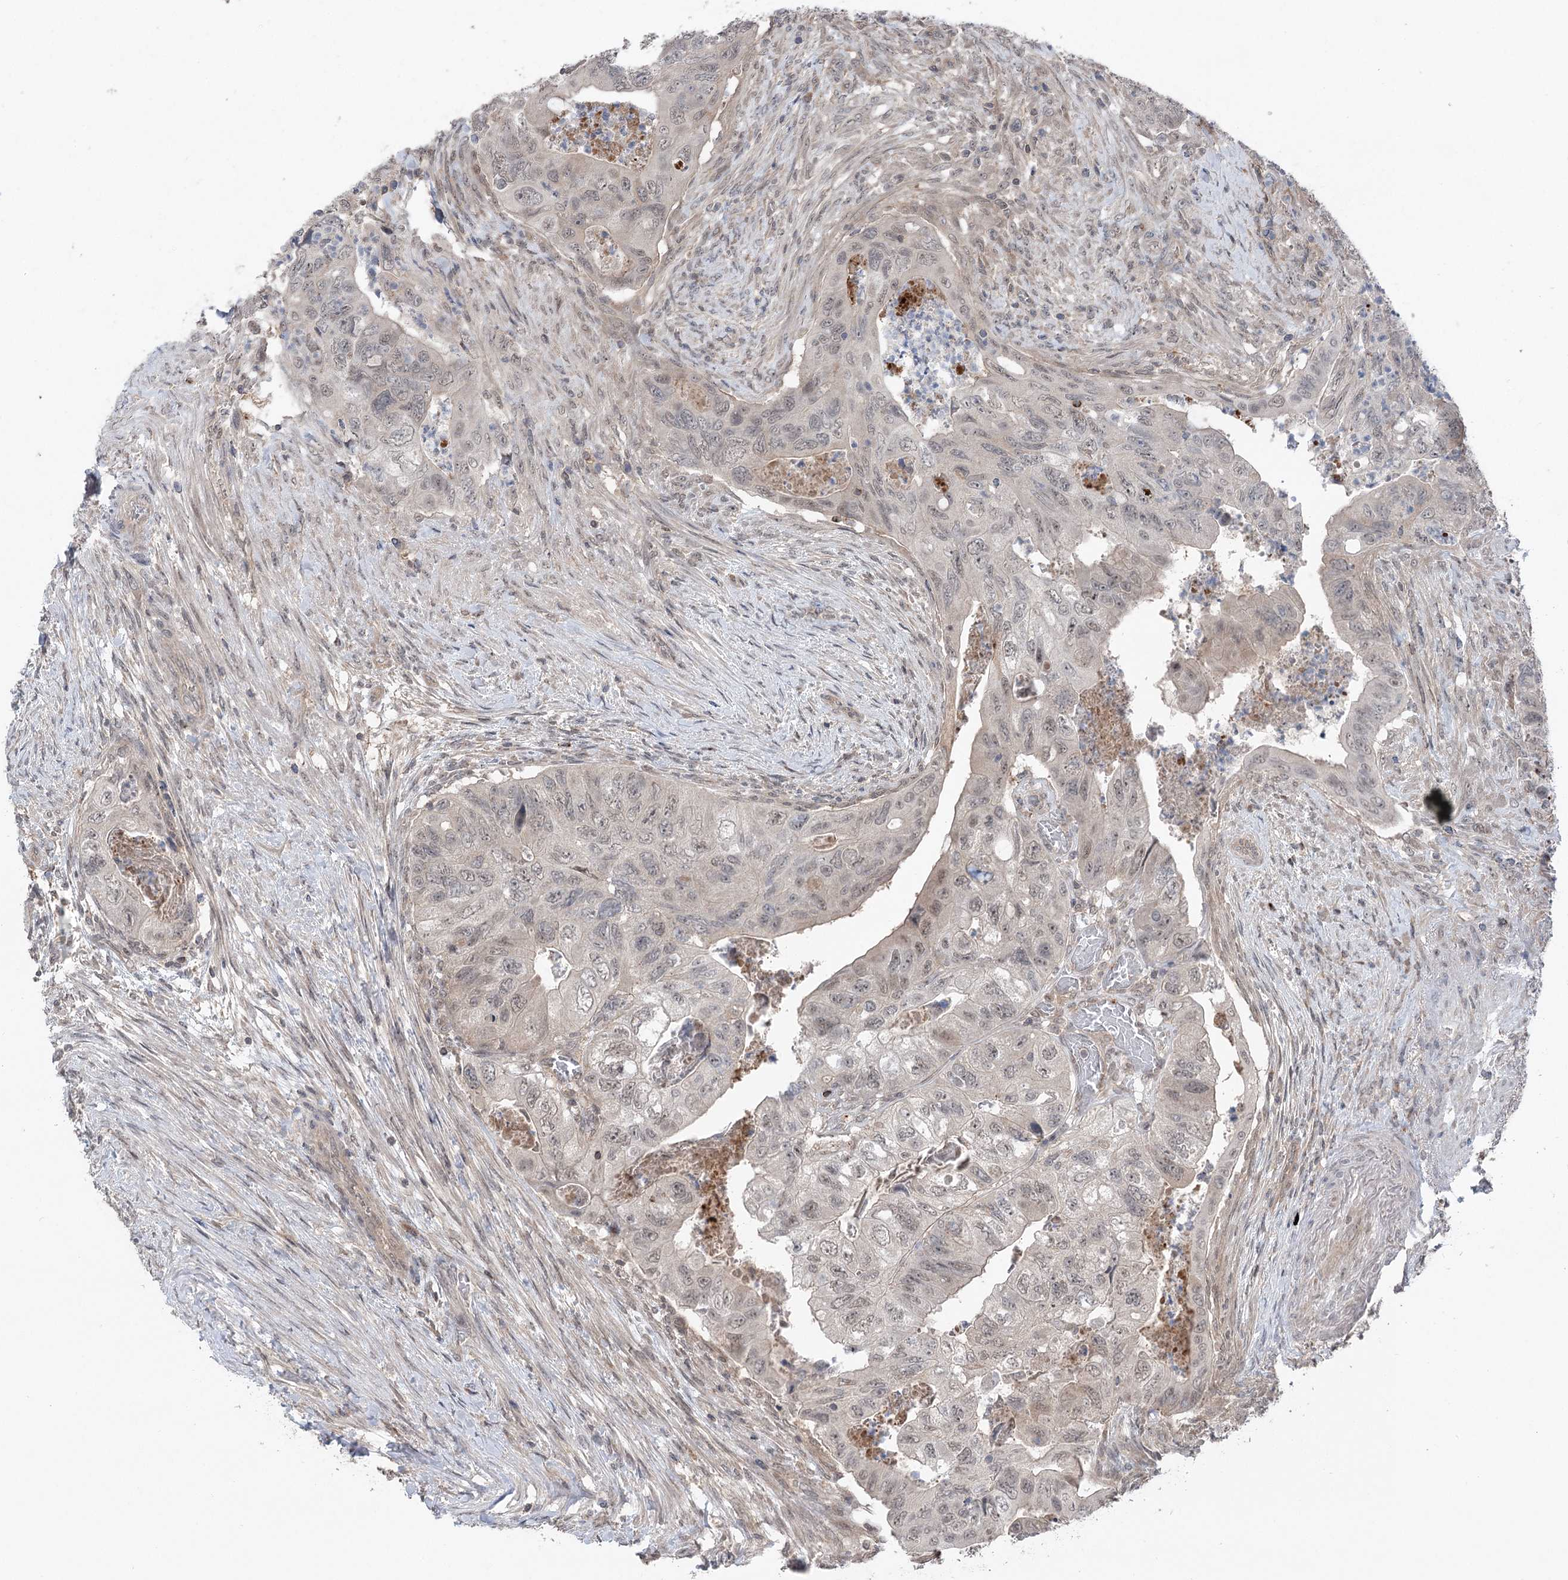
{"staining": {"intensity": "weak", "quantity": "25%-75%", "location": "nuclear"}, "tissue": "colorectal cancer", "cell_type": "Tumor cells", "image_type": "cancer", "snomed": [{"axis": "morphology", "description": "Adenocarcinoma, NOS"}, {"axis": "topography", "description": "Rectum"}], "caption": "Colorectal adenocarcinoma stained for a protein (brown) demonstrates weak nuclear positive expression in about 25%-75% of tumor cells.", "gene": "CCSER2", "patient": {"sex": "male", "age": 63}}